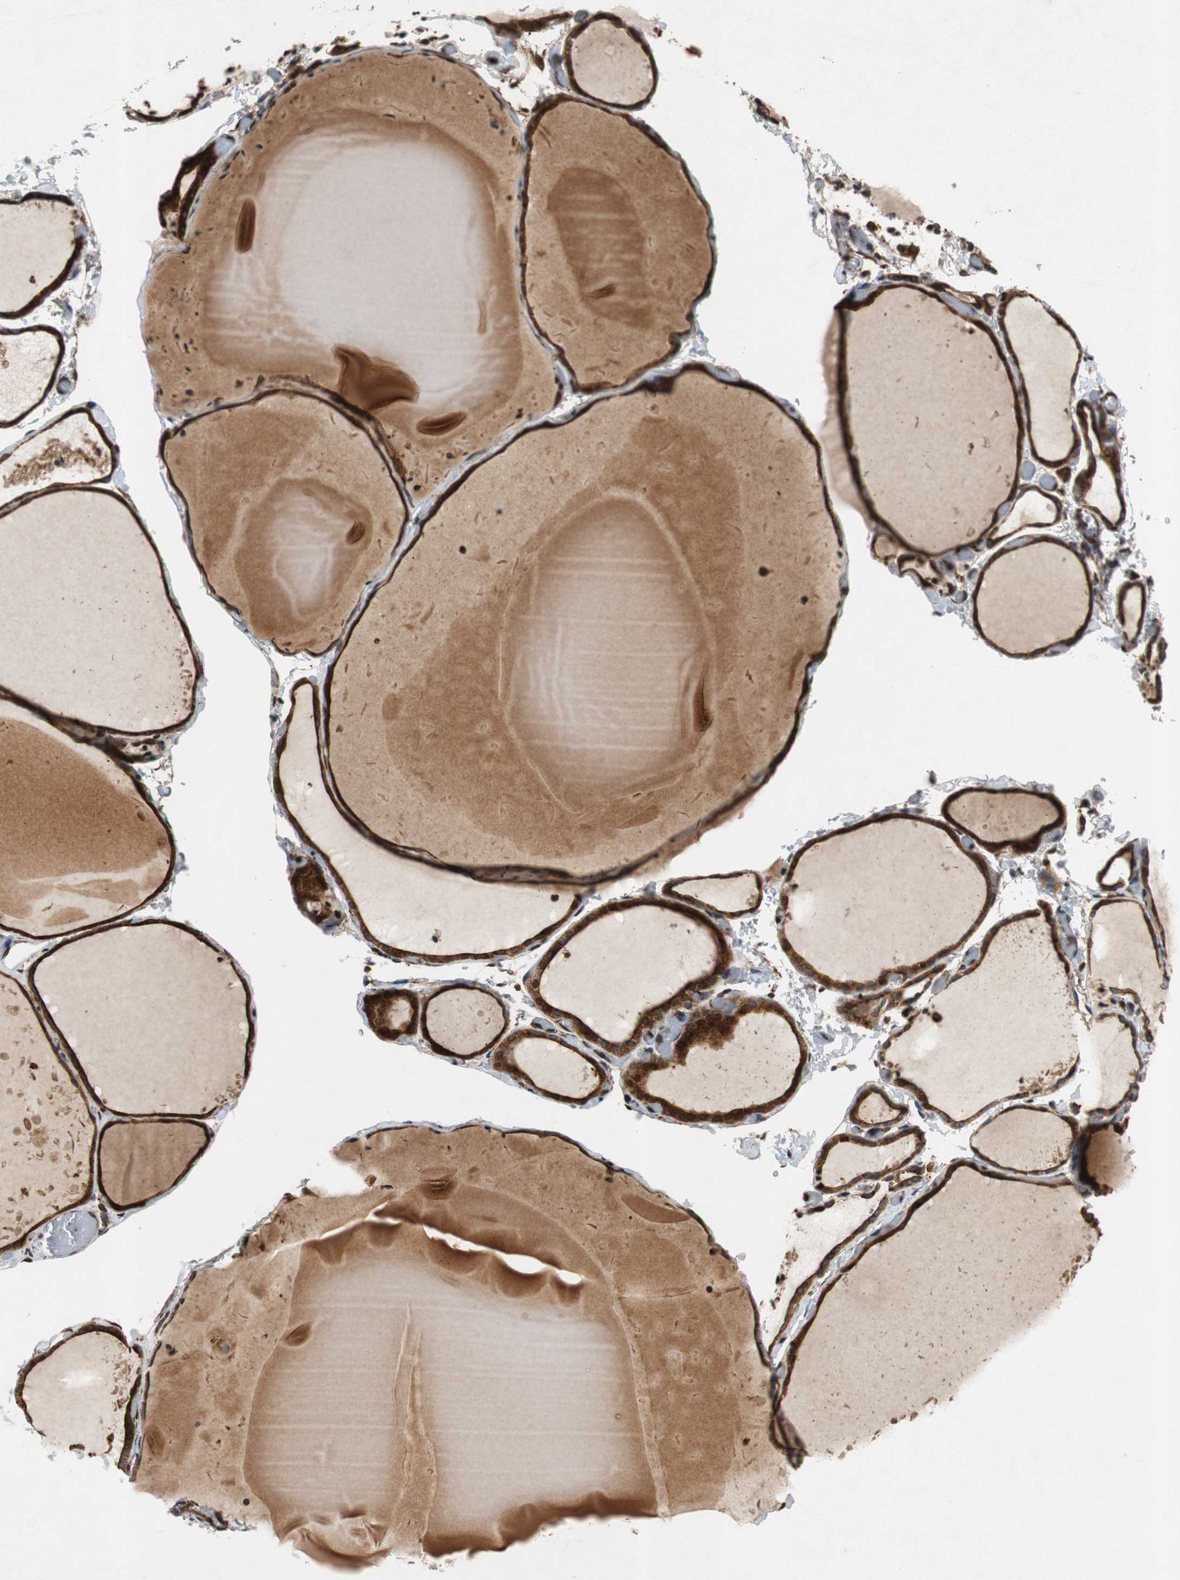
{"staining": {"intensity": "strong", "quantity": ">75%", "location": "cytoplasmic/membranous"}, "tissue": "thyroid gland", "cell_type": "Glandular cells", "image_type": "normal", "snomed": [{"axis": "morphology", "description": "Normal tissue, NOS"}, {"axis": "topography", "description": "Thyroid gland"}], "caption": "An immunohistochemistry (IHC) image of normal tissue is shown. Protein staining in brown labels strong cytoplasmic/membranous positivity in thyroid gland within glandular cells.", "gene": "TUBA4A", "patient": {"sex": "female", "age": 22}}